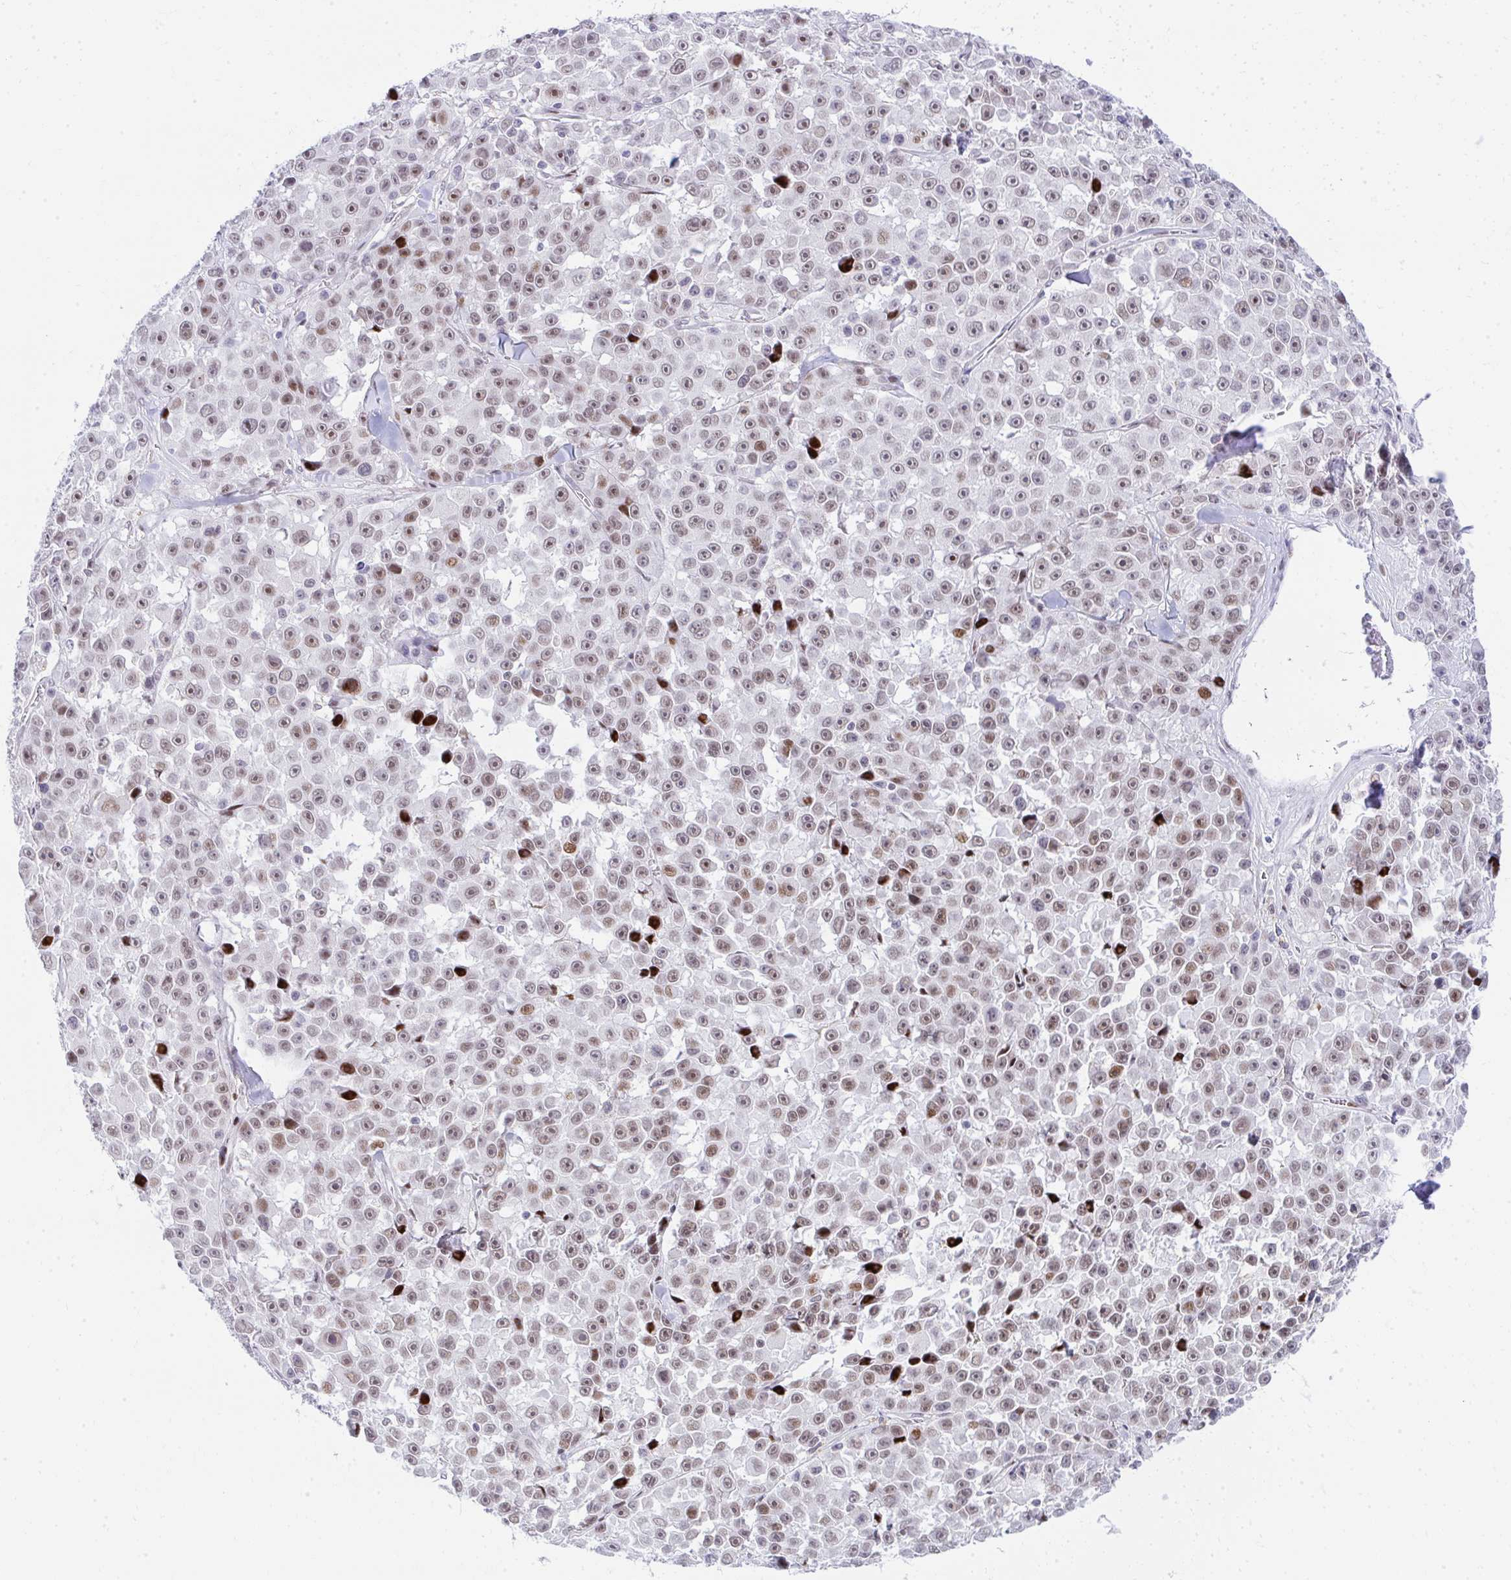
{"staining": {"intensity": "moderate", "quantity": ">75%", "location": "nuclear"}, "tissue": "melanoma", "cell_type": "Tumor cells", "image_type": "cancer", "snomed": [{"axis": "morphology", "description": "Malignant melanoma, NOS"}, {"axis": "topography", "description": "Skin"}], "caption": "Immunohistochemical staining of melanoma demonstrates moderate nuclear protein expression in approximately >75% of tumor cells. Using DAB (brown) and hematoxylin (blue) stains, captured at high magnification using brightfield microscopy.", "gene": "GLDN", "patient": {"sex": "female", "age": 66}}